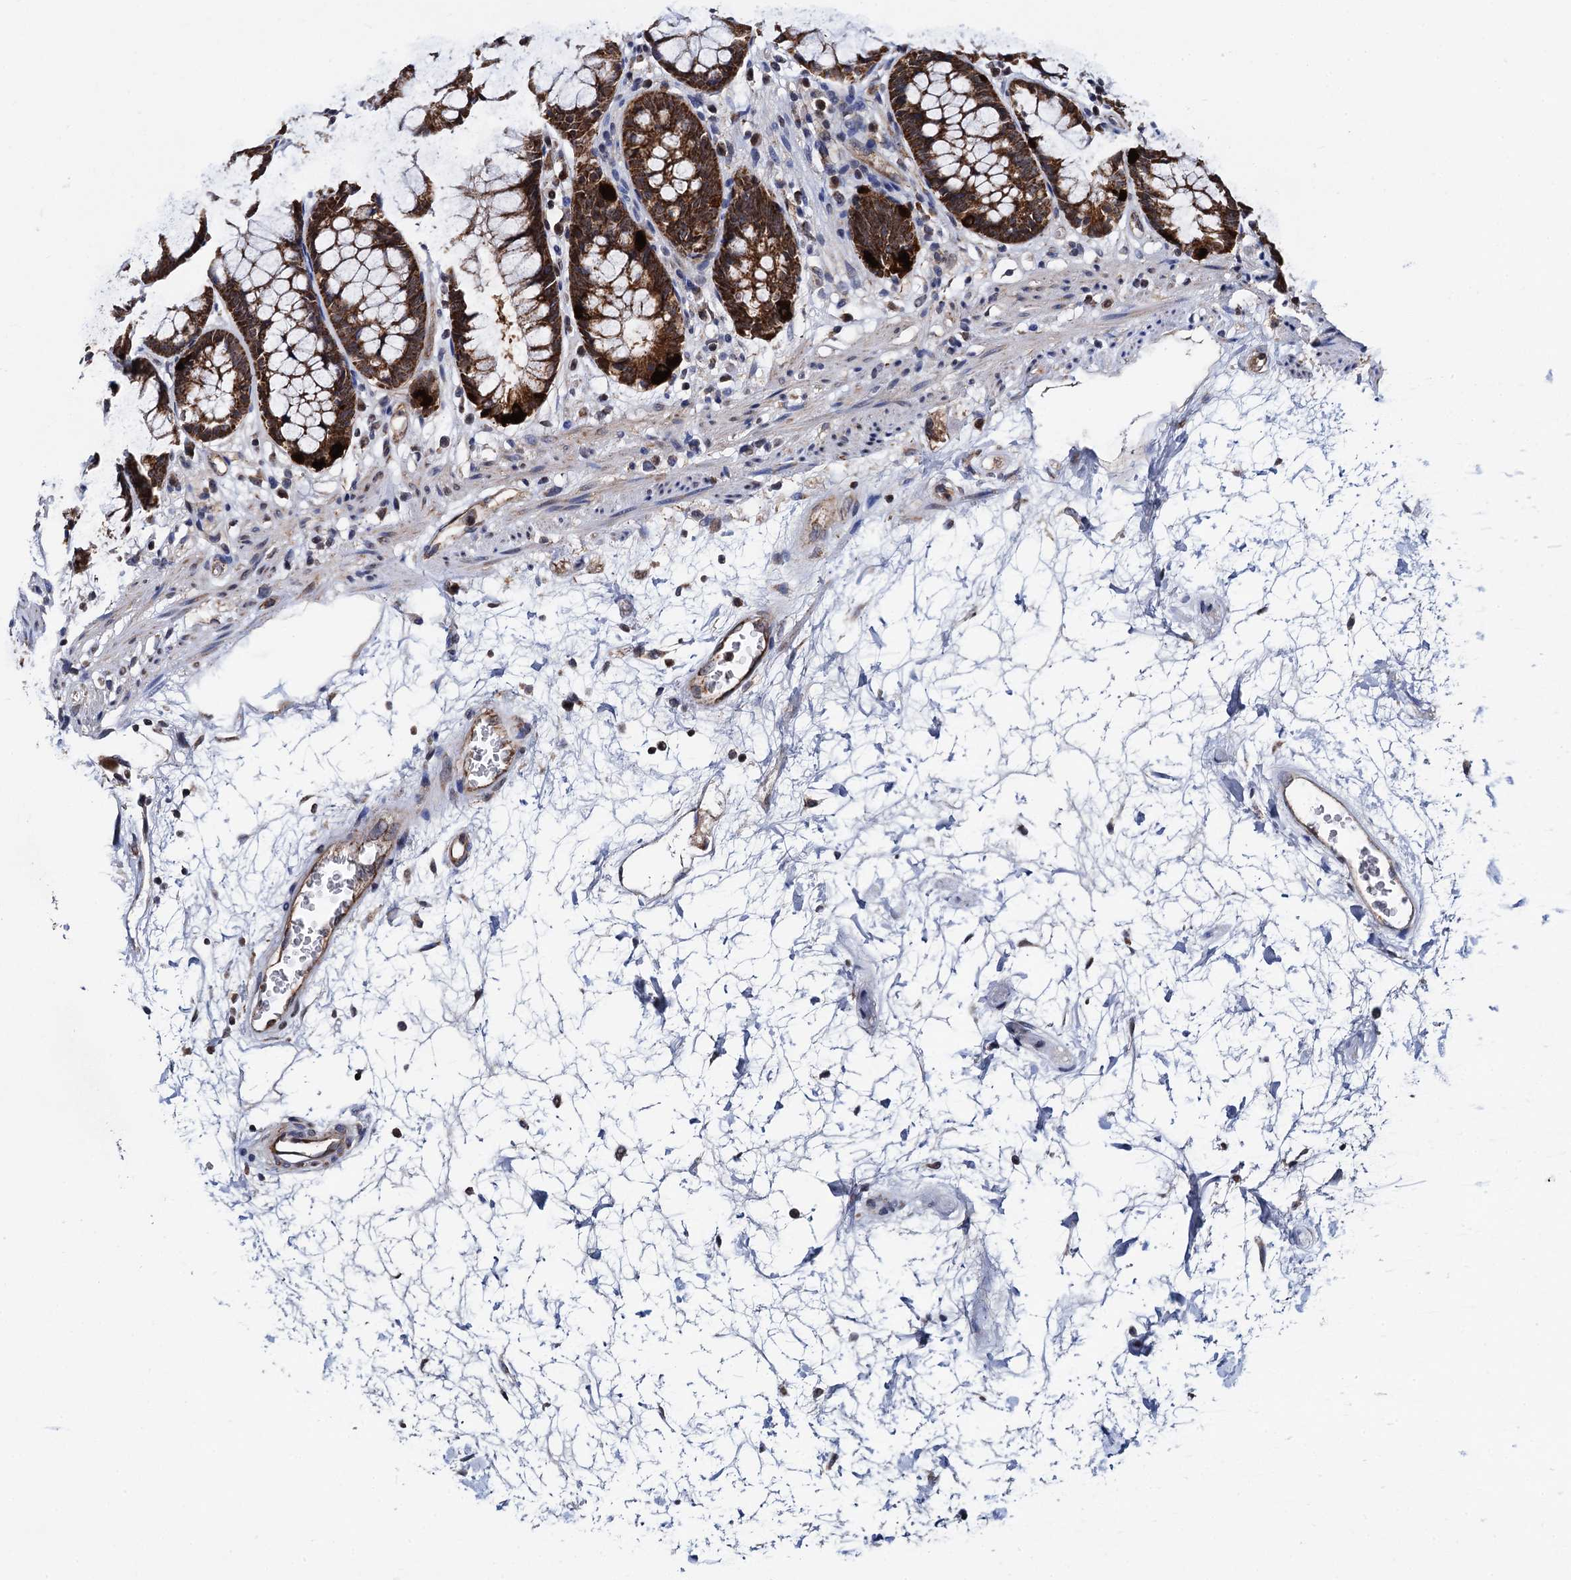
{"staining": {"intensity": "strong", "quantity": ">75%", "location": "cytoplasmic/membranous"}, "tissue": "rectum", "cell_type": "Glandular cells", "image_type": "normal", "snomed": [{"axis": "morphology", "description": "Normal tissue, NOS"}, {"axis": "topography", "description": "Rectum"}], "caption": "Immunohistochemical staining of benign rectum exhibits >75% levels of strong cytoplasmic/membranous protein staining in approximately >75% of glandular cells.", "gene": "PTCD3", "patient": {"sex": "male", "age": 64}}